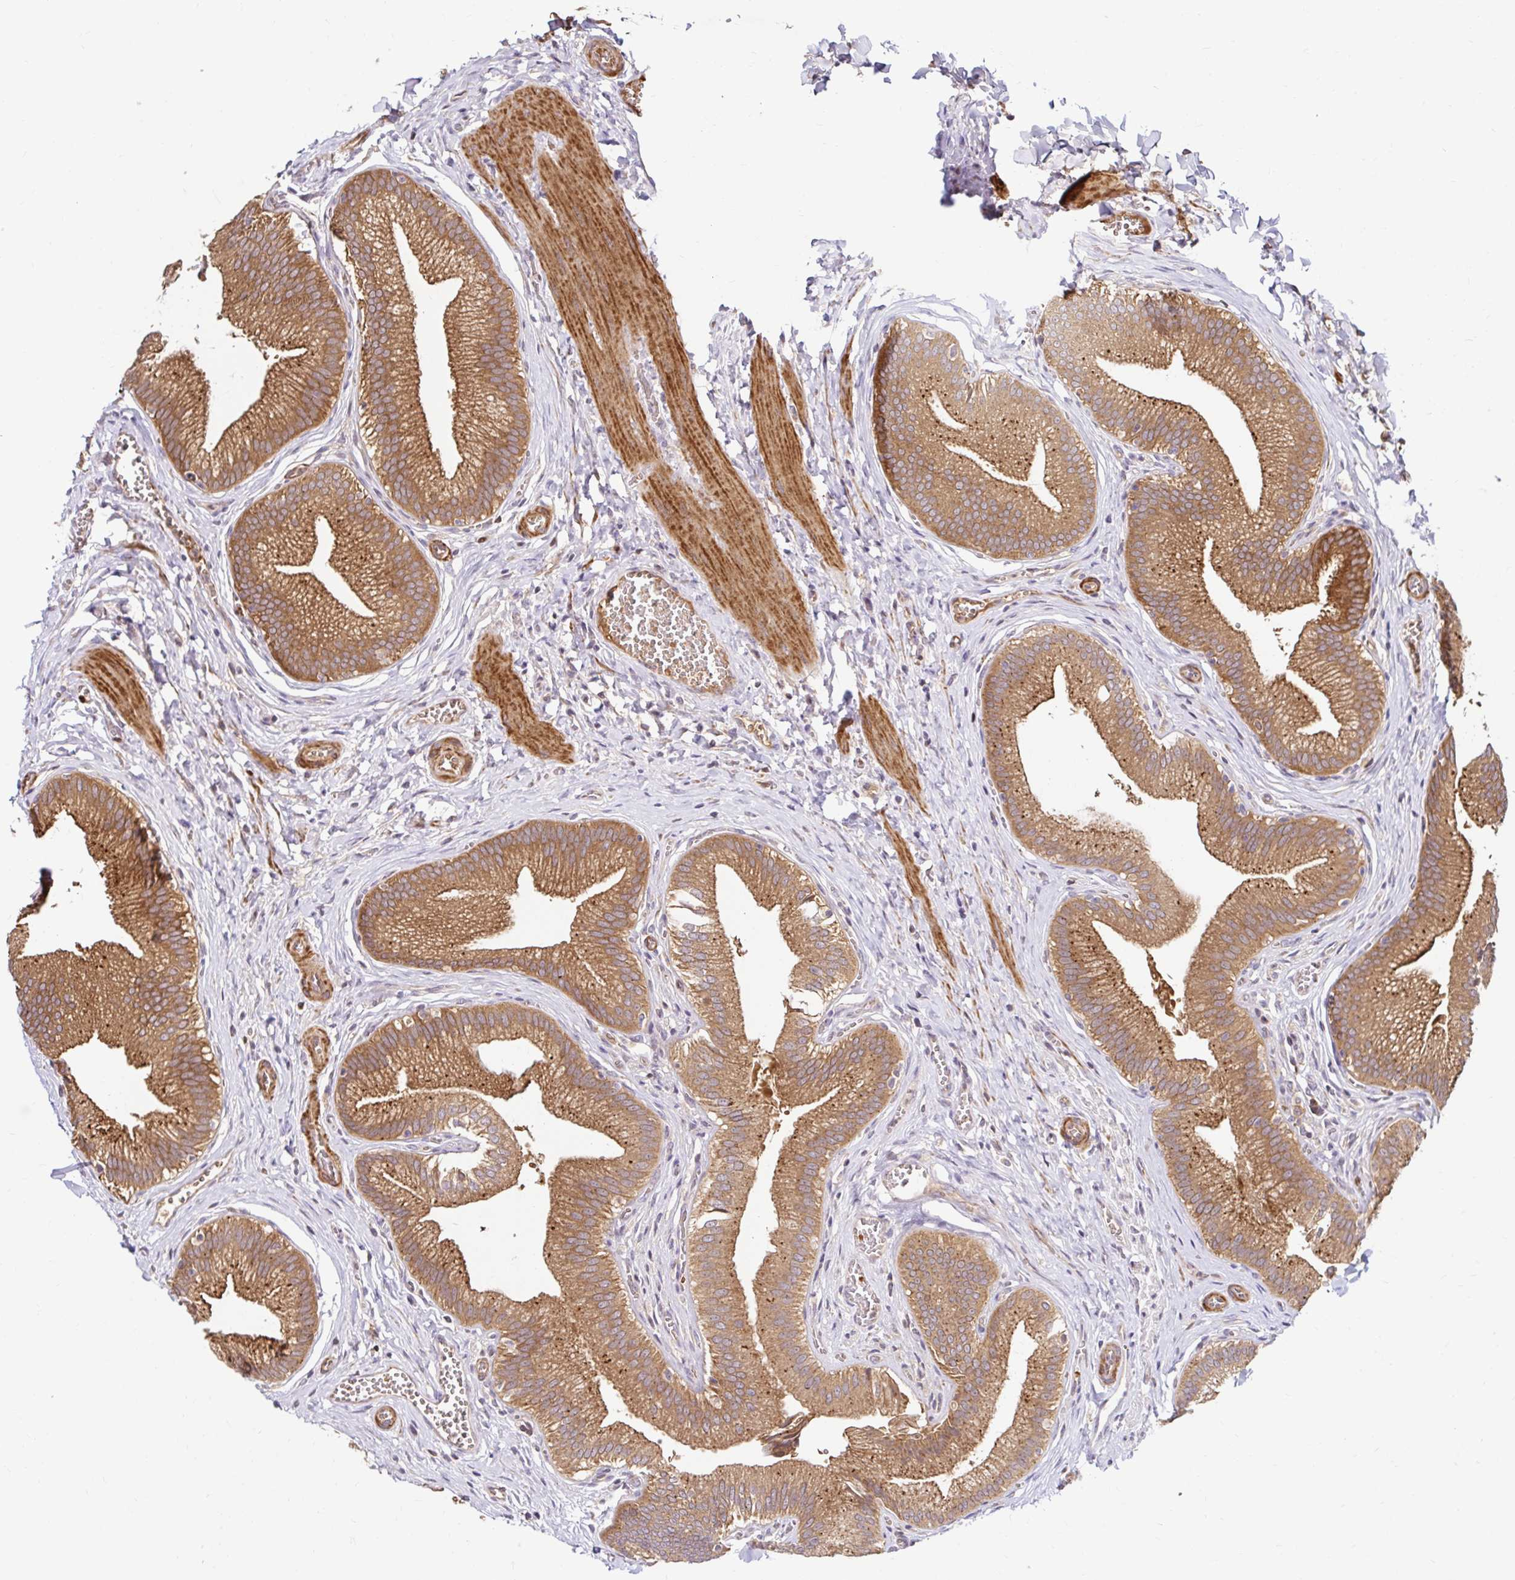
{"staining": {"intensity": "strong", "quantity": ">75%", "location": "cytoplasmic/membranous"}, "tissue": "gallbladder", "cell_type": "Glandular cells", "image_type": "normal", "snomed": [{"axis": "morphology", "description": "Normal tissue, NOS"}, {"axis": "topography", "description": "Gallbladder"}], "caption": "This histopathology image shows immunohistochemistry staining of normal human gallbladder, with high strong cytoplasmic/membranous expression in about >75% of glandular cells.", "gene": "ARHGEF37", "patient": {"sex": "male", "age": 17}}